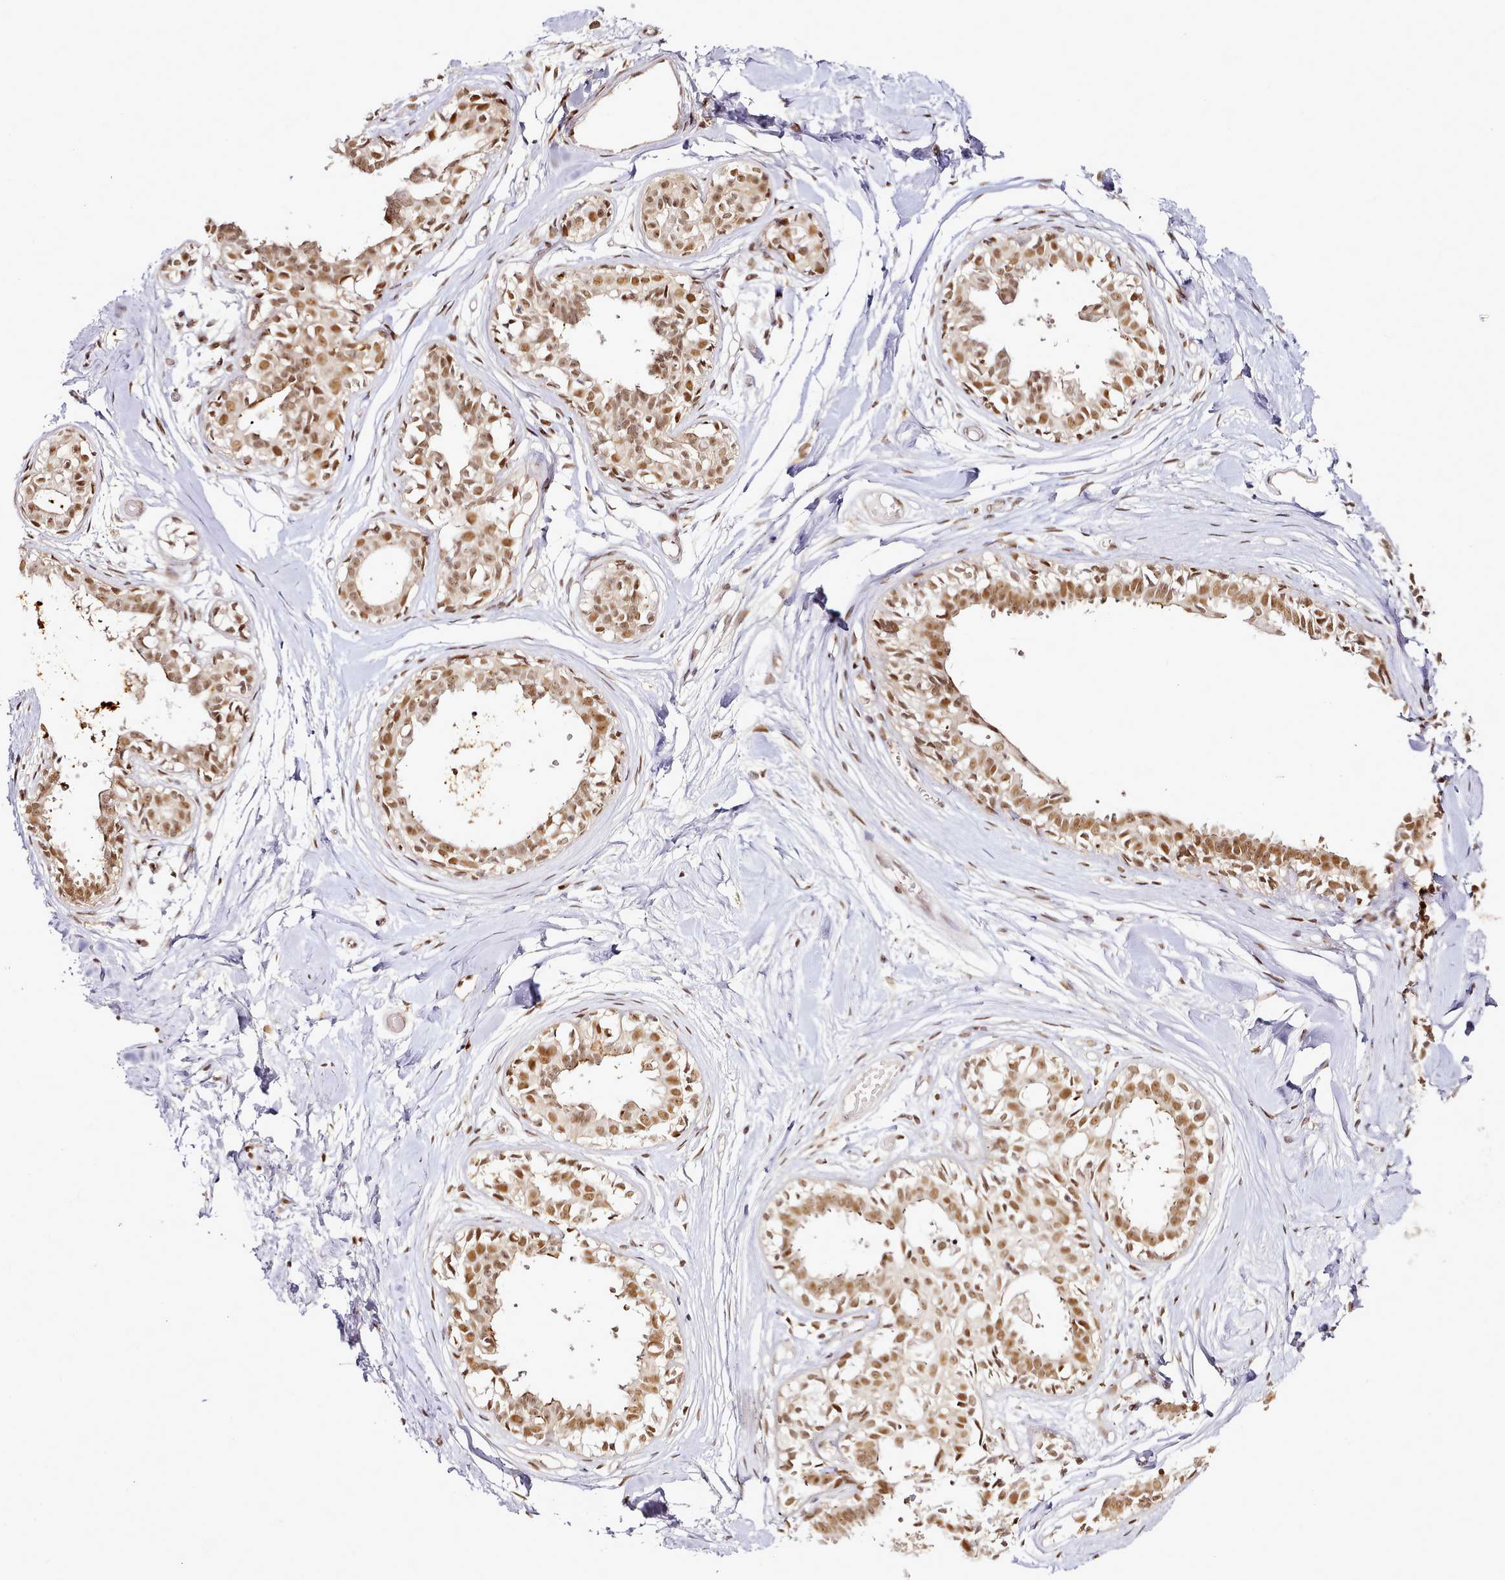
{"staining": {"intensity": "negative", "quantity": "none", "location": "none"}, "tissue": "breast", "cell_type": "Adipocytes", "image_type": "normal", "snomed": [{"axis": "morphology", "description": "Normal tissue, NOS"}, {"axis": "topography", "description": "Breast"}], "caption": "A high-resolution photomicrograph shows immunohistochemistry (IHC) staining of unremarkable breast, which displays no significant staining in adipocytes.", "gene": "SYT15B", "patient": {"sex": "female", "age": 45}}